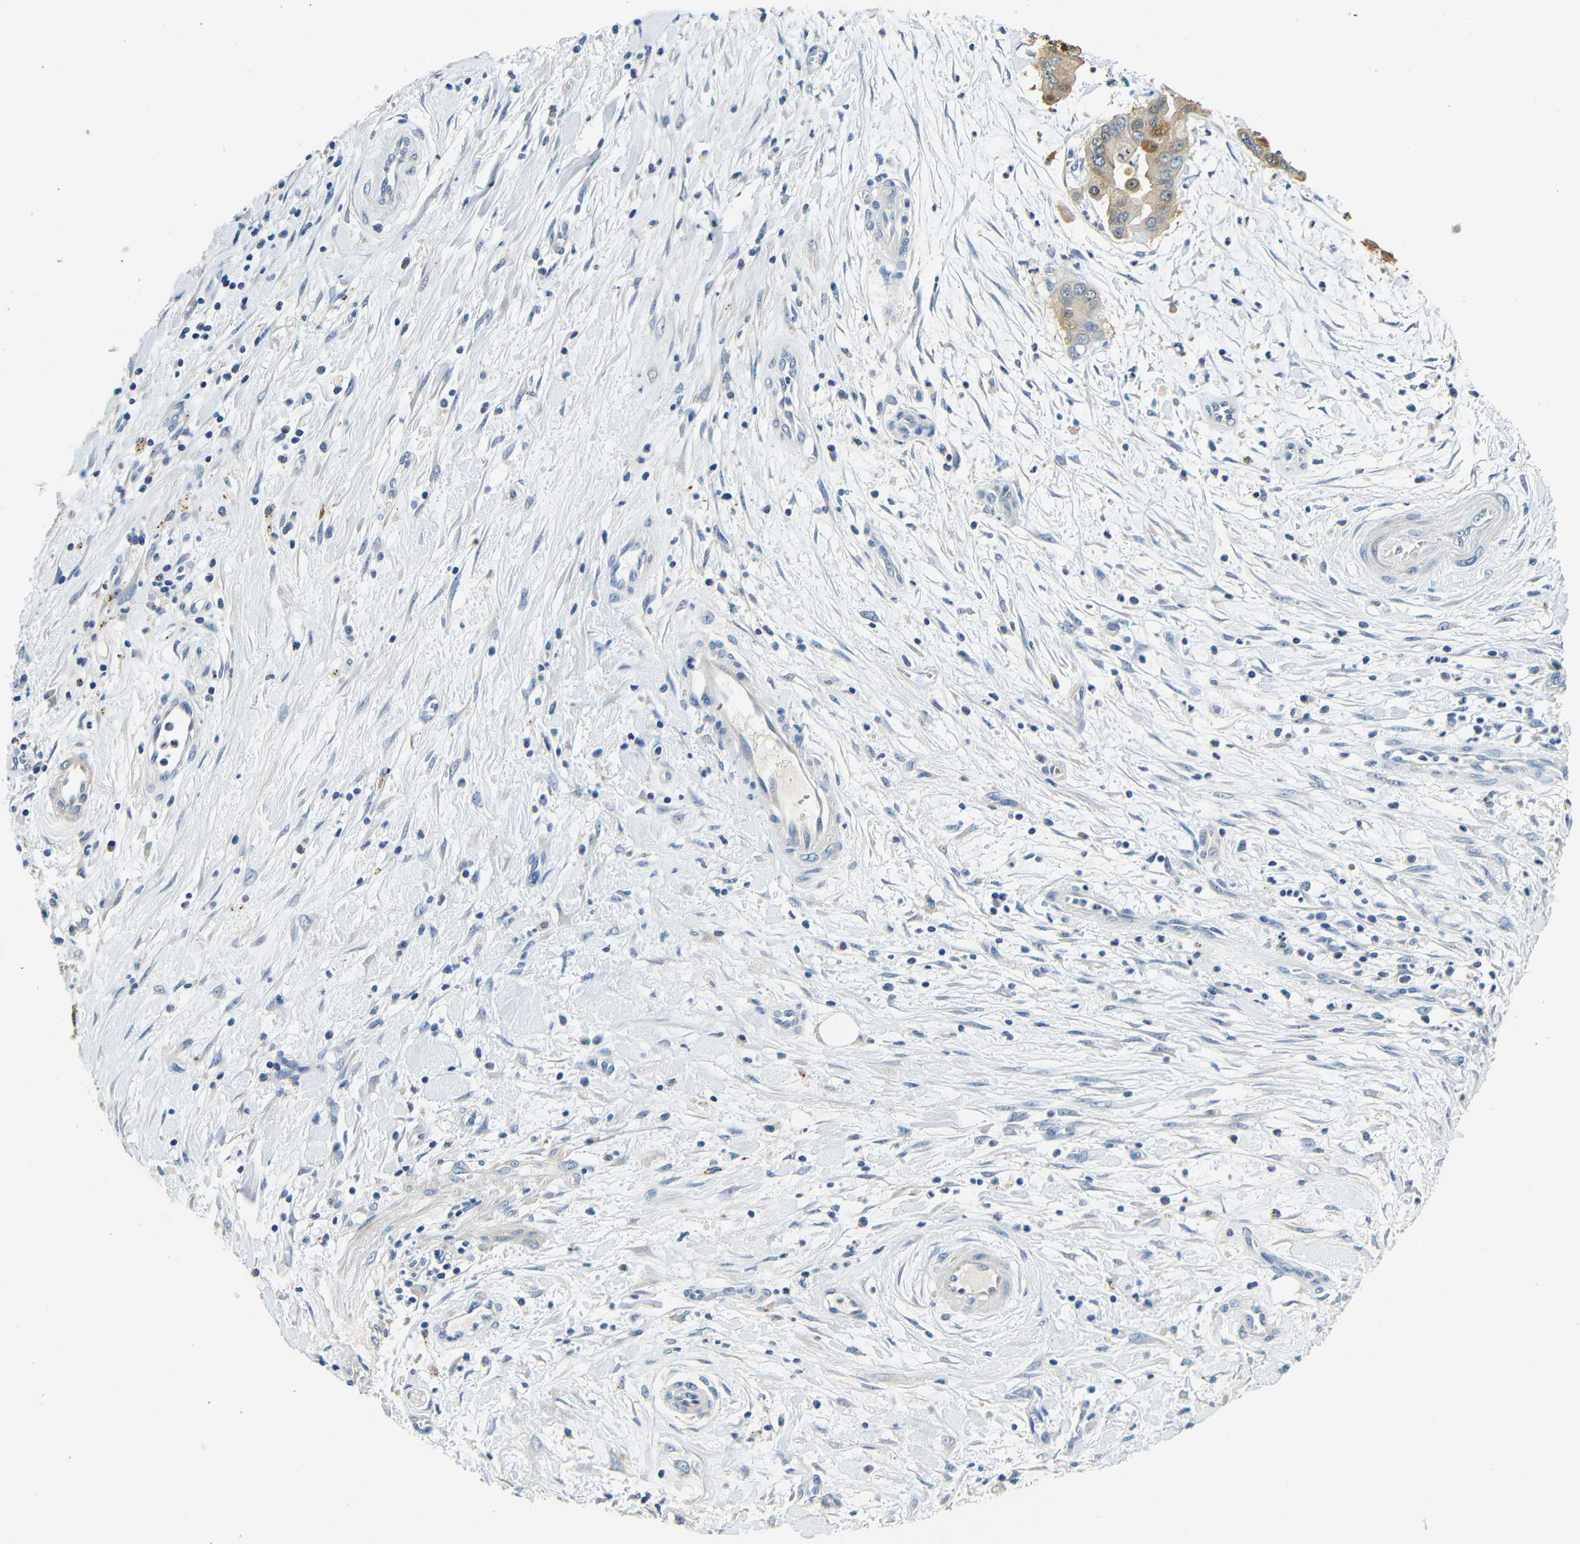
{"staining": {"intensity": "weak", "quantity": "<25%", "location": "cytoplasmic/membranous"}, "tissue": "pancreatic cancer", "cell_type": "Tumor cells", "image_type": "cancer", "snomed": [{"axis": "morphology", "description": "Adenocarcinoma, NOS"}, {"axis": "topography", "description": "Pancreas"}], "caption": "IHC histopathology image of human adenocarcinoma (pancreatic) stained for a protein (brown), which exhibits no staining in tumor cells.", "gene": "FMO5", "patient": {"sex": "female", "age": 75}}